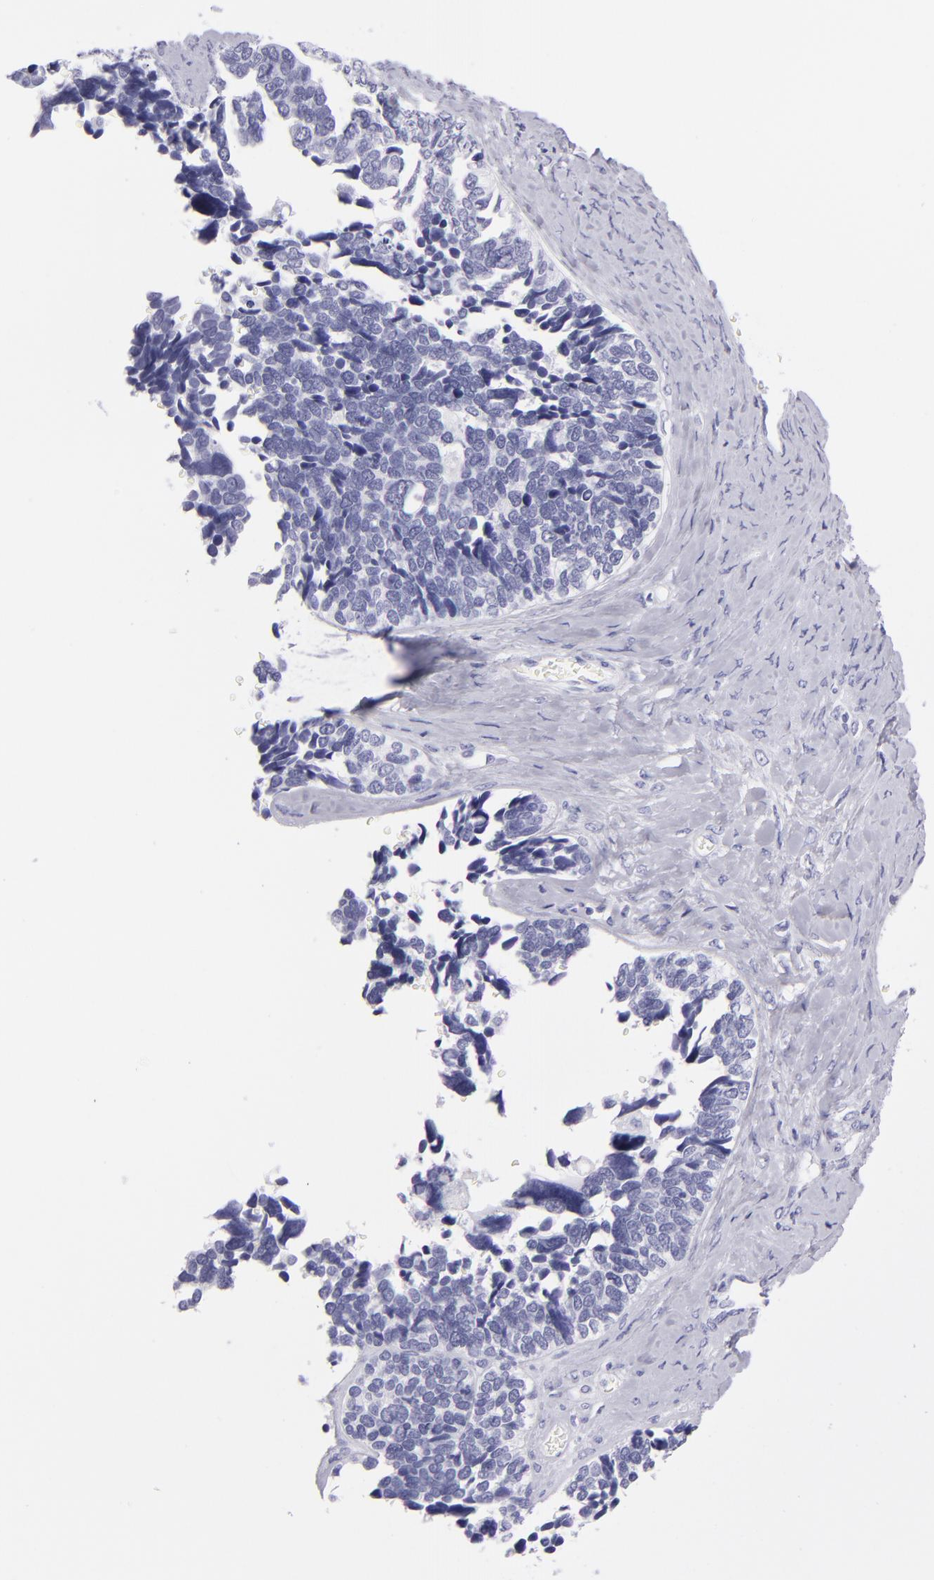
{"staining": {"intensity": "negative", "quantity": "none", "location": "none"}, "tissue": "ovarian cancer", "cell_type": "Tumor cells", "image_type": "cancer", "snomed": [{"axis": "morphology", "description": "Cystadenocarcinoma, serous, NOS"}, {"axis": "topography", "description": "Ovary"}], "caption": "Serous cystadenocarcinoma (ovarian) stained for a protein using immunohistochemistry exhibits no staining tumor cells.", "gene": "PVALB", "patient": {"sex": "female", "age": 77}}